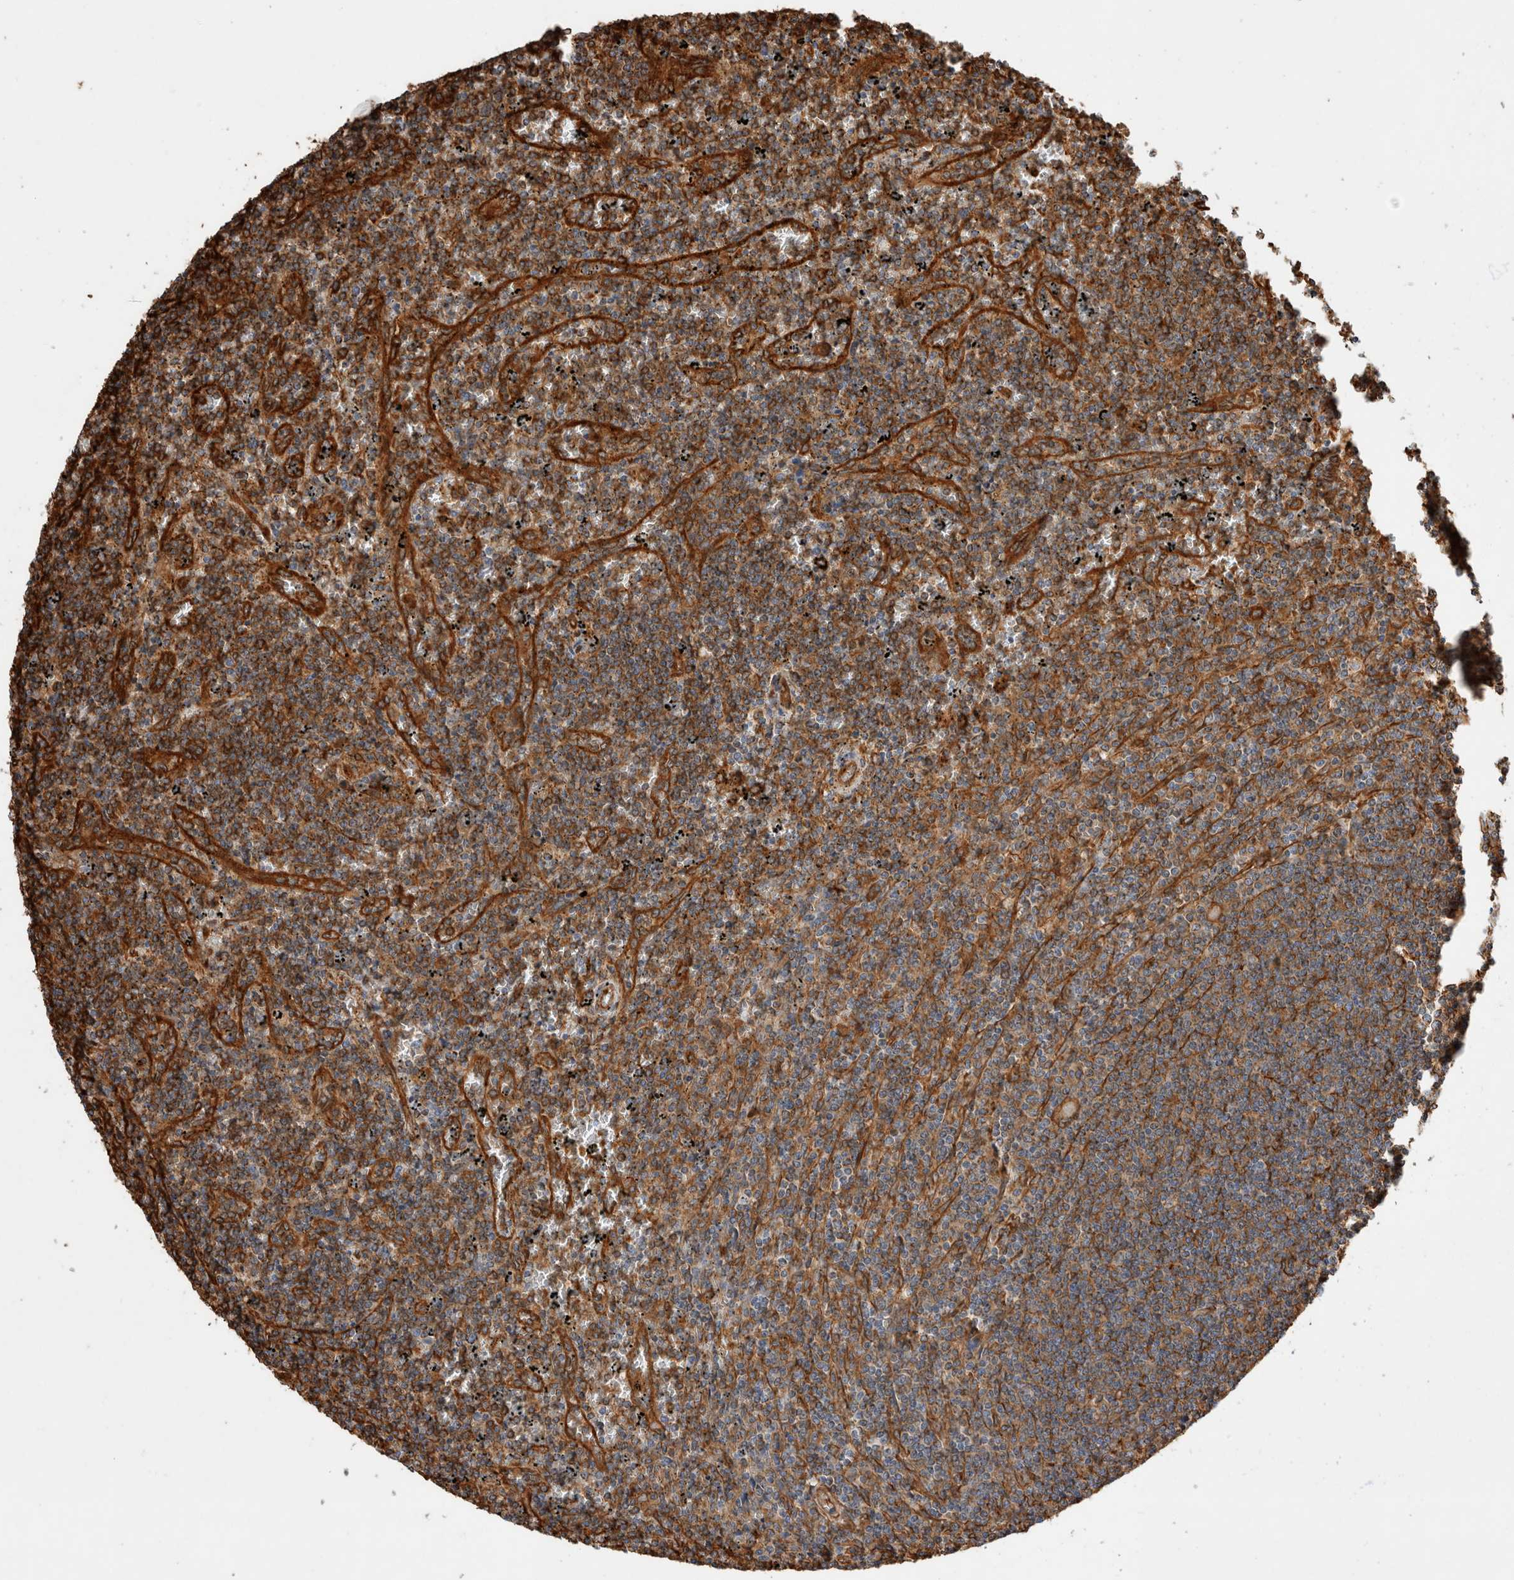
{"staining": {"intensity": "strong", "quantity": ">75%", "location": "cytoplasmic/membranous"}, "tissue": "lymphoma", "cell_type": "Tumor cells", "image_type": "cancer", "snomed": [{"axis": "morphology", "description": "Malignant lymphoma, non-Hodgkin's type, Low grade"}, {"axis": "topography", "description": "Spleen"}], "caption": "Lymphoma tissue reveals strong cytoplasmic/membranous expression in approximately >75% of tumor cells, visualized by immunohistochemistry.", "gene": "ZNF397", "patient": {"sex": "female", "age": 50}}